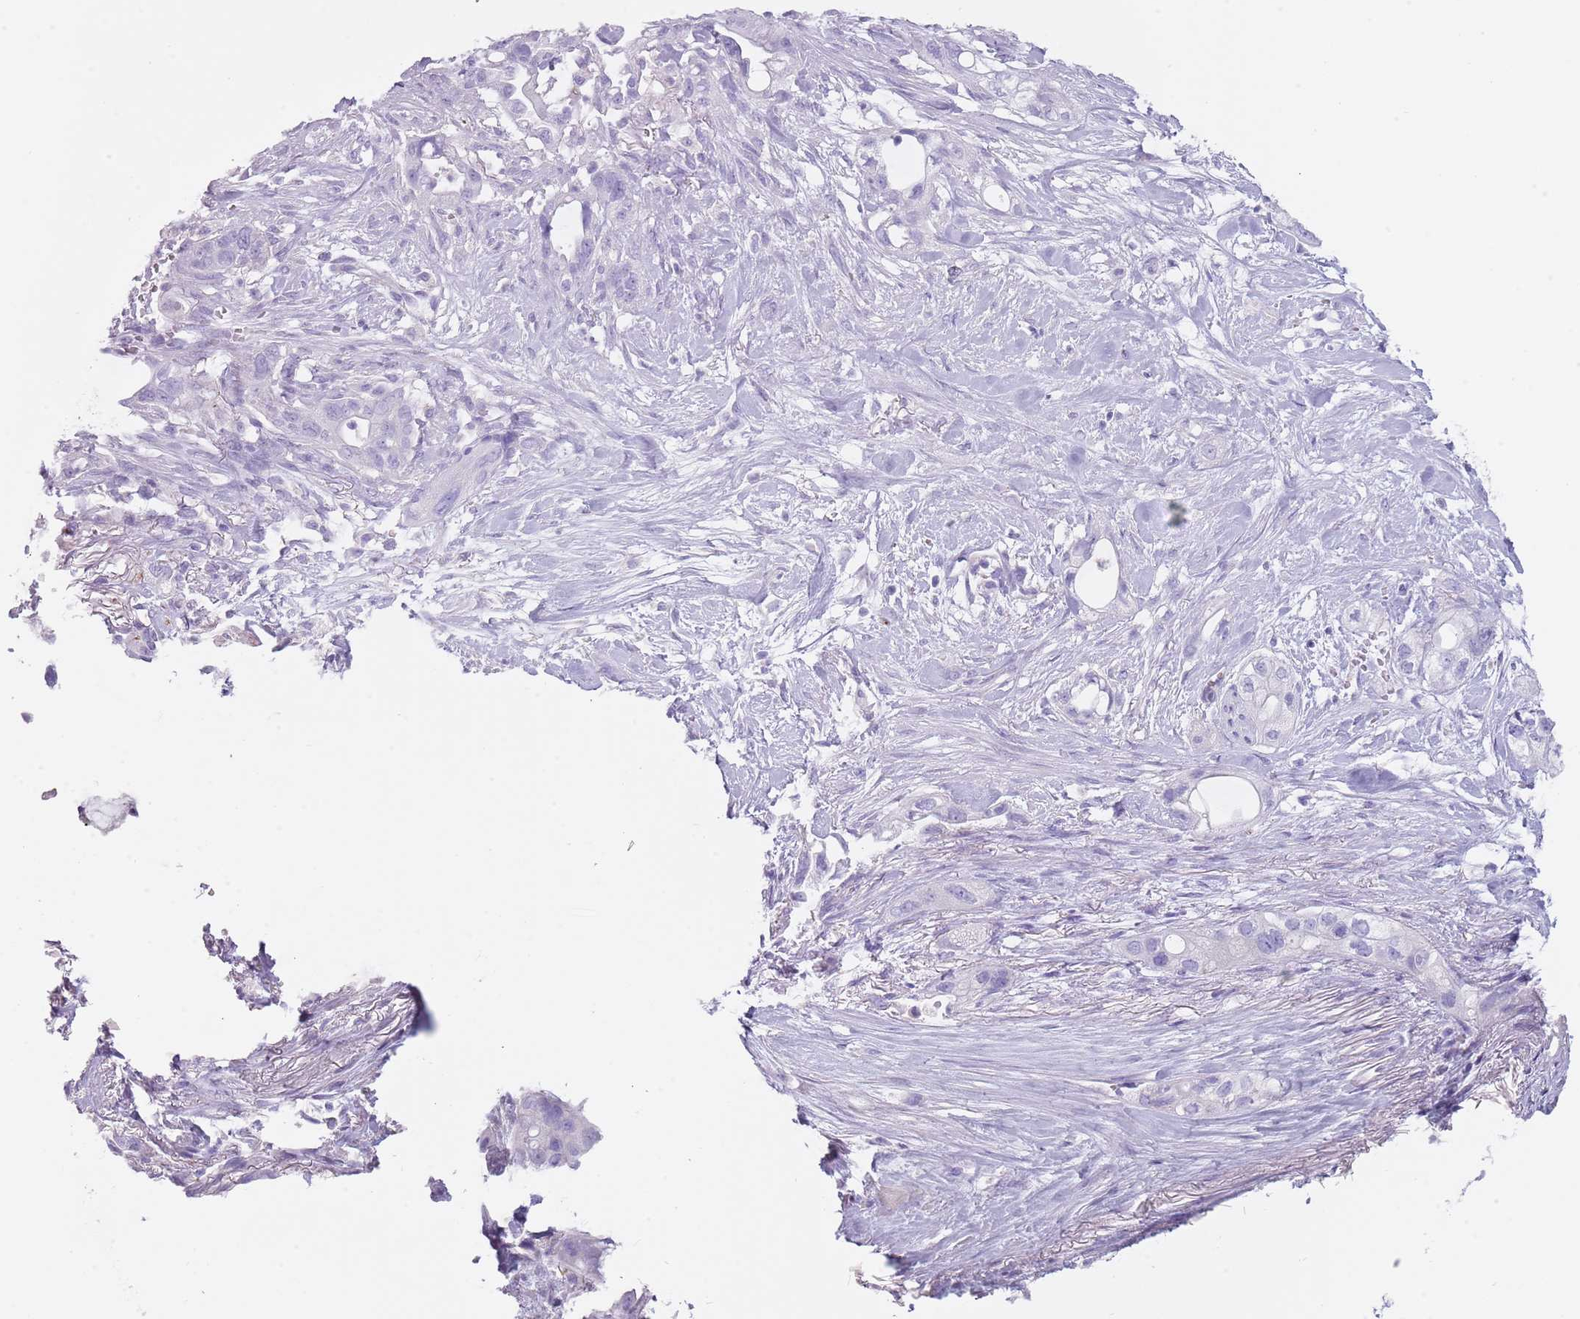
{"staining": {"intensity": "negative", "quantity": "none", "location": "none"}, "tissue": "pancreatic cancer", "cell_type": "Tumor cells", "image_type": "cancer", "snomed": [{"axis": "morphology", "description": "Adenocarcinoma, NOS"}, {"axis": "topography", "description": "Pancreas"}], "caption": "An image of human pancreatic cancer is negative for staining in tumor cells.", "gene": "NBPF20", "patient": {"sex": "male", "age": 44}}